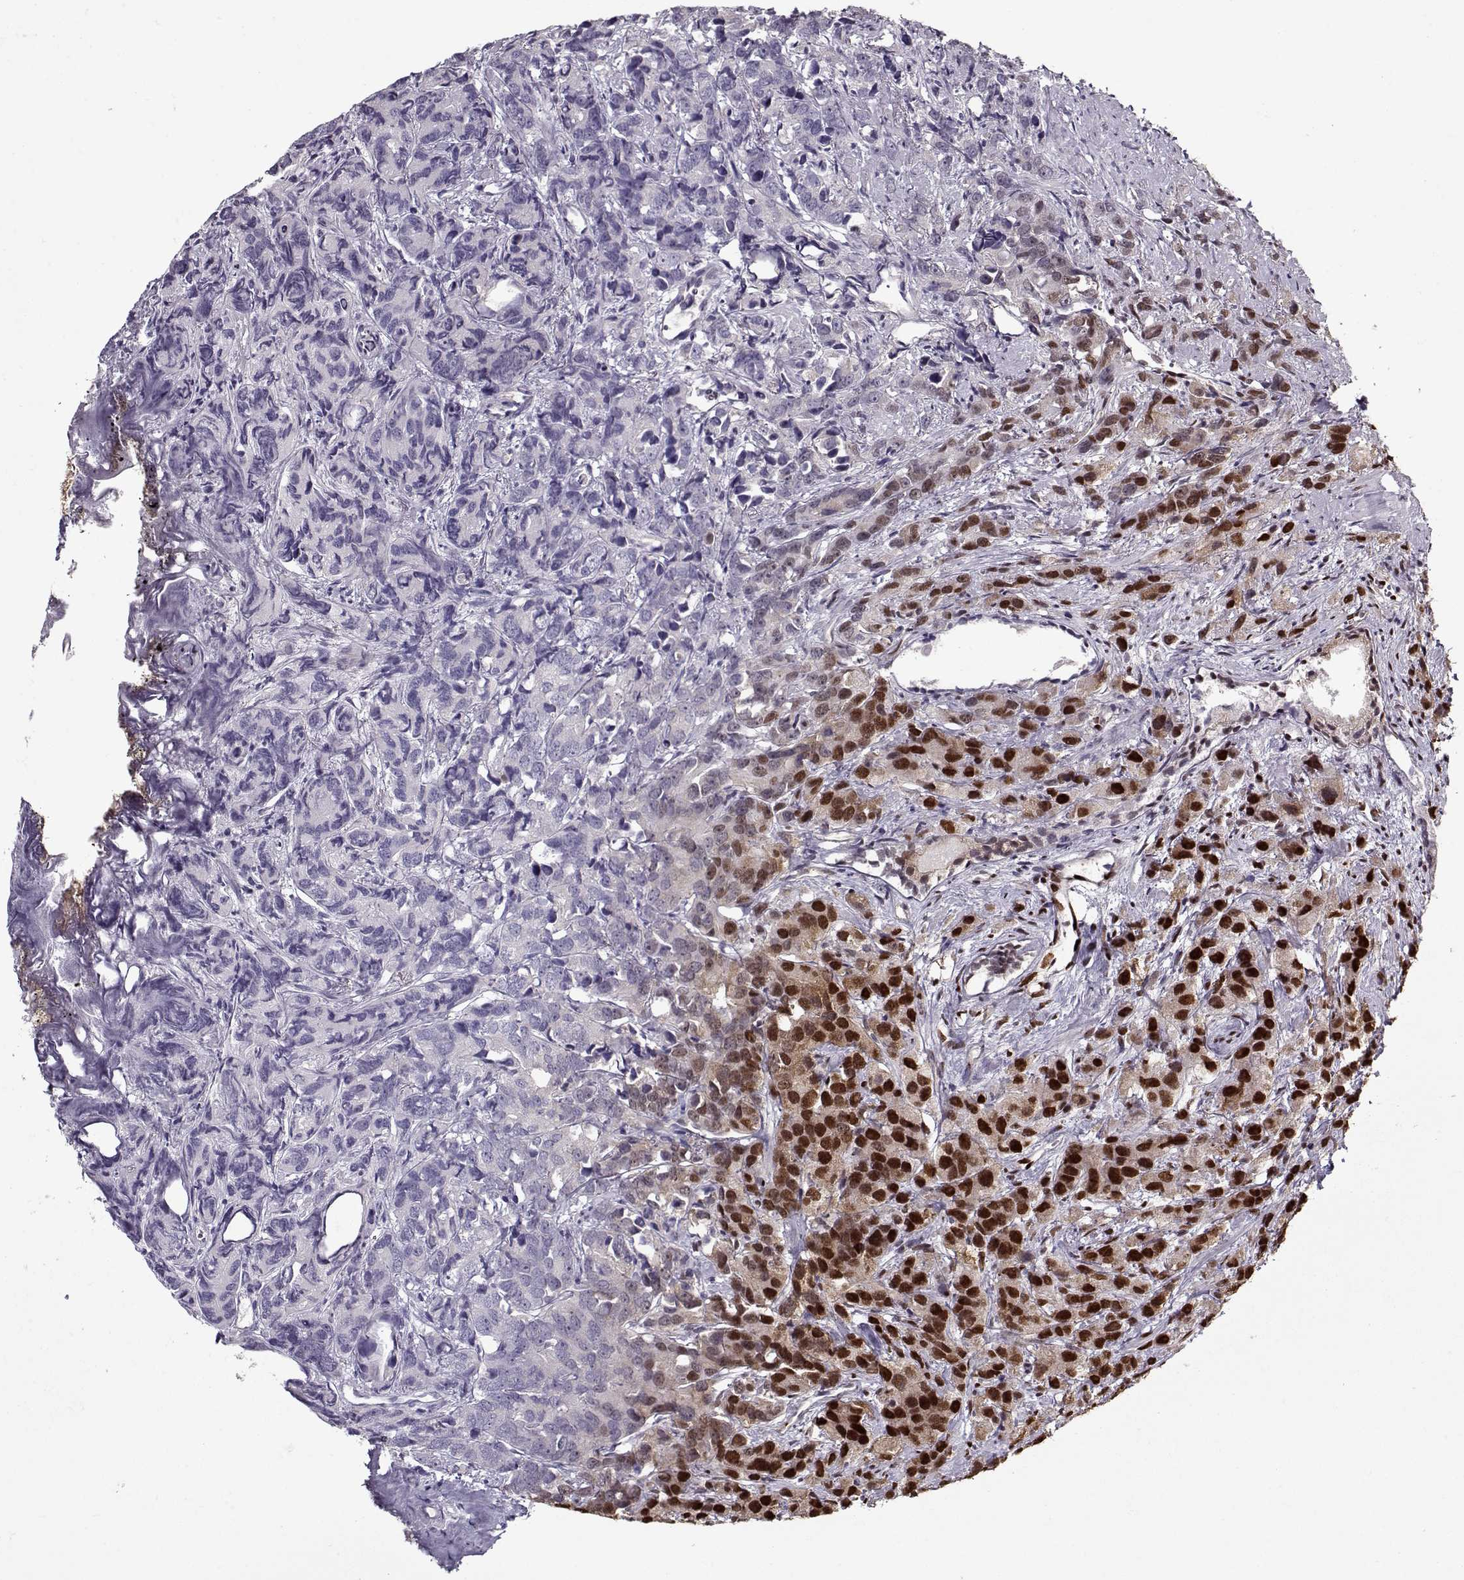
{"staining": {"intensity": "moderate", "quantity": "25%-75%", "location": "nuclear"}, "tissue": "prostate cancer", "cell_type": "Tumor cells", "image_type": "cancer", "snomed": [{"axis": "morphology", "description": "Adenocarcinoma, High grade"}, {"axis": "topography", "description": "Prostate"}], "caption": "Protein expression analysis of prostate adenocarcinoma (high-grade) demonstrates moderate nuclear positivity in about 25%-75% of tumor cells.", "gene": "PRMT8", "patient": {"sex": "male", "age": 90}}